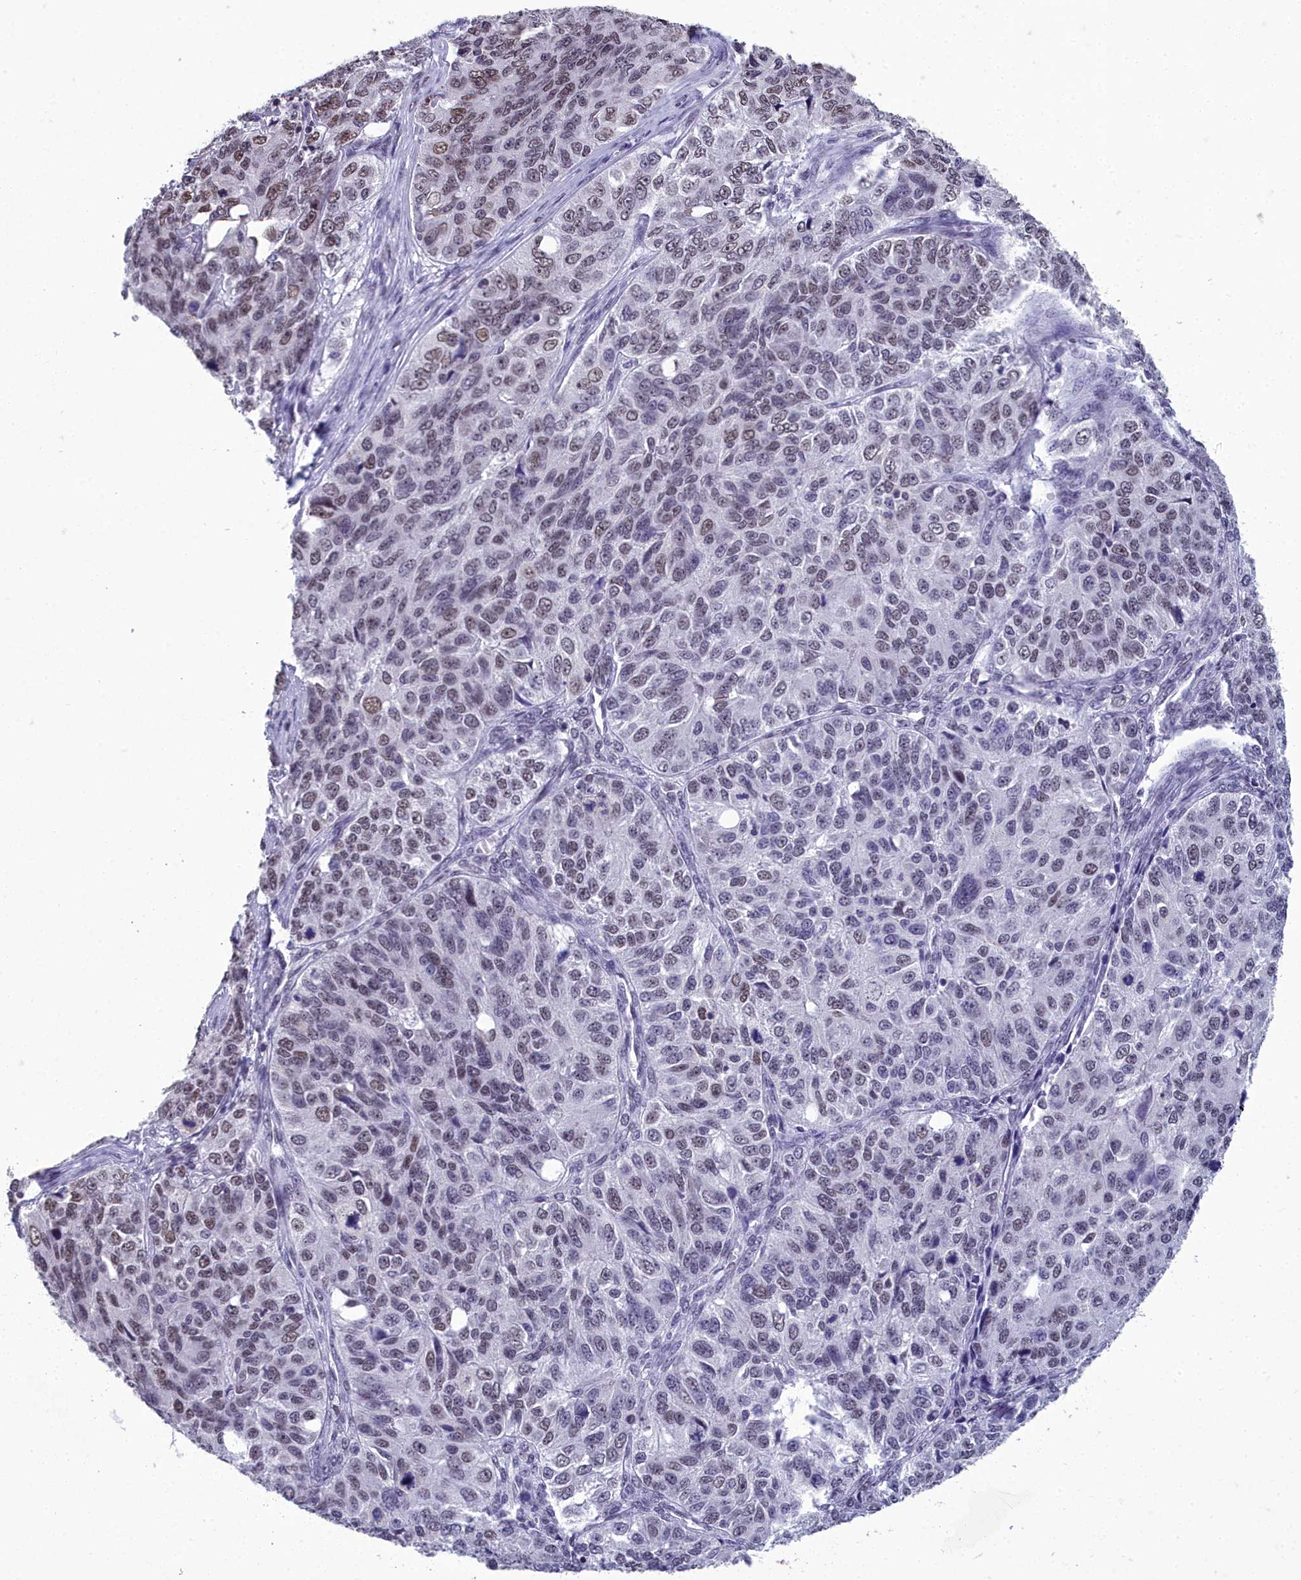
{"staining": {"intensity": "moderate", "quantity": "25%-75%", "location": "nuclear"}, "tissue": "ovarian cancer", "cell_type": "Tumor cells", "image_type": "cancer", "snomed": [{"axis": "morphology", "description": "Carcinoma, endometroid"}, {"axis": "topography", "description": "Ovary"}], "caption": "The image displays a brown stain indicating the presence of a protein in the nuclear of tumor cells in ovarian cancer.", "gene": "CCDC97", "patient": {"sex": "female", "age": 51}}